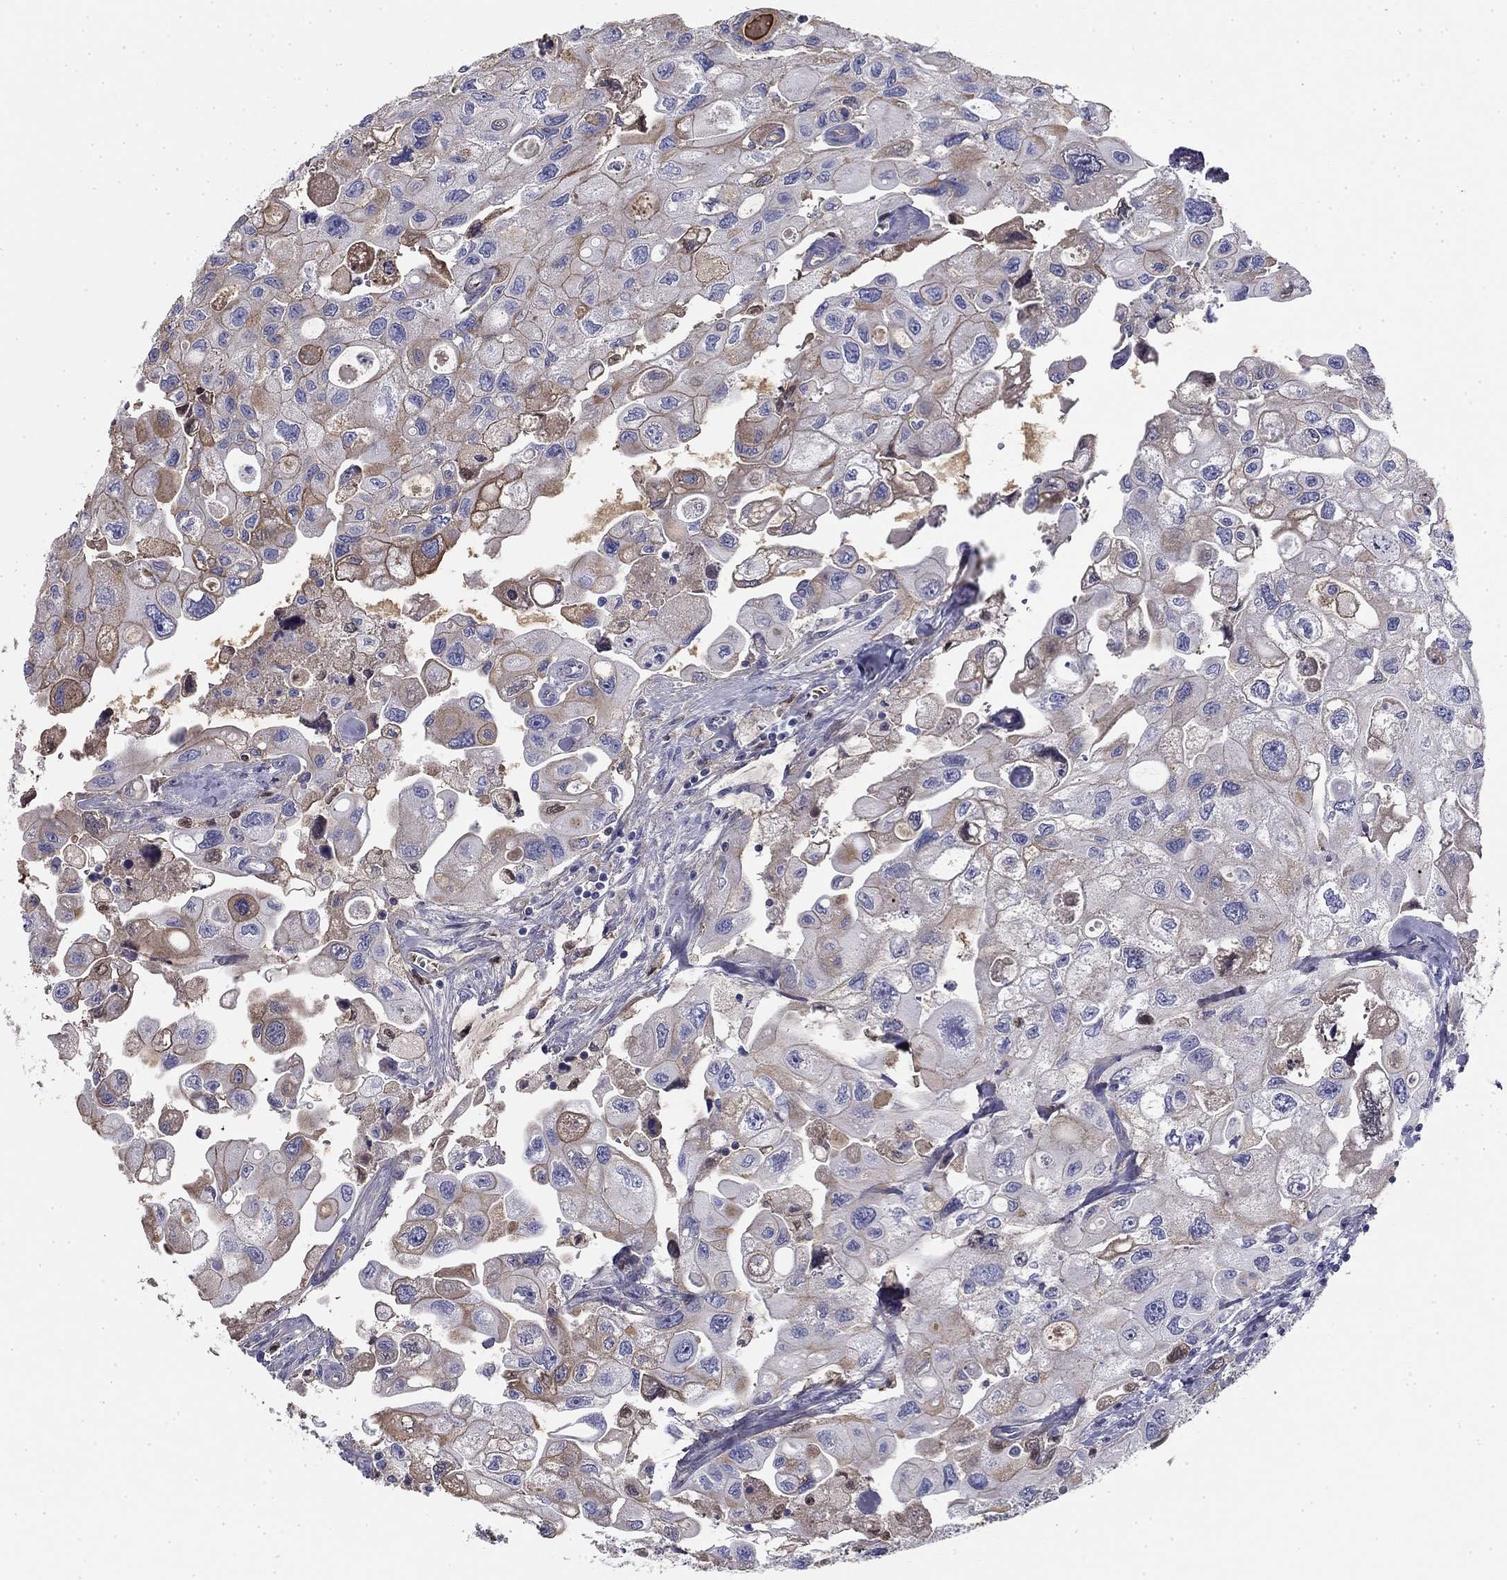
{"staining": {"intensity": "moderate", "quantity": "<25%", "location": "cytoplasmic/membranous"}, "tissue": "urothelial cancer", "cell_type": "Tumor cells", "image_type": "cancer", "snomed": [{"axis": "morphology", "description": "Urothelial carcinoma, High grade"}, {"axis": "topography", "description": "Urinary bladder"}], "caption": "This image shows IHC staining of urothelial cancer, with low moderate cytoplasmic/membranous positivity in about <25% of tumor cells.", "gene": "CPLX4", "patient": {"sex": "male", "age": 59}}